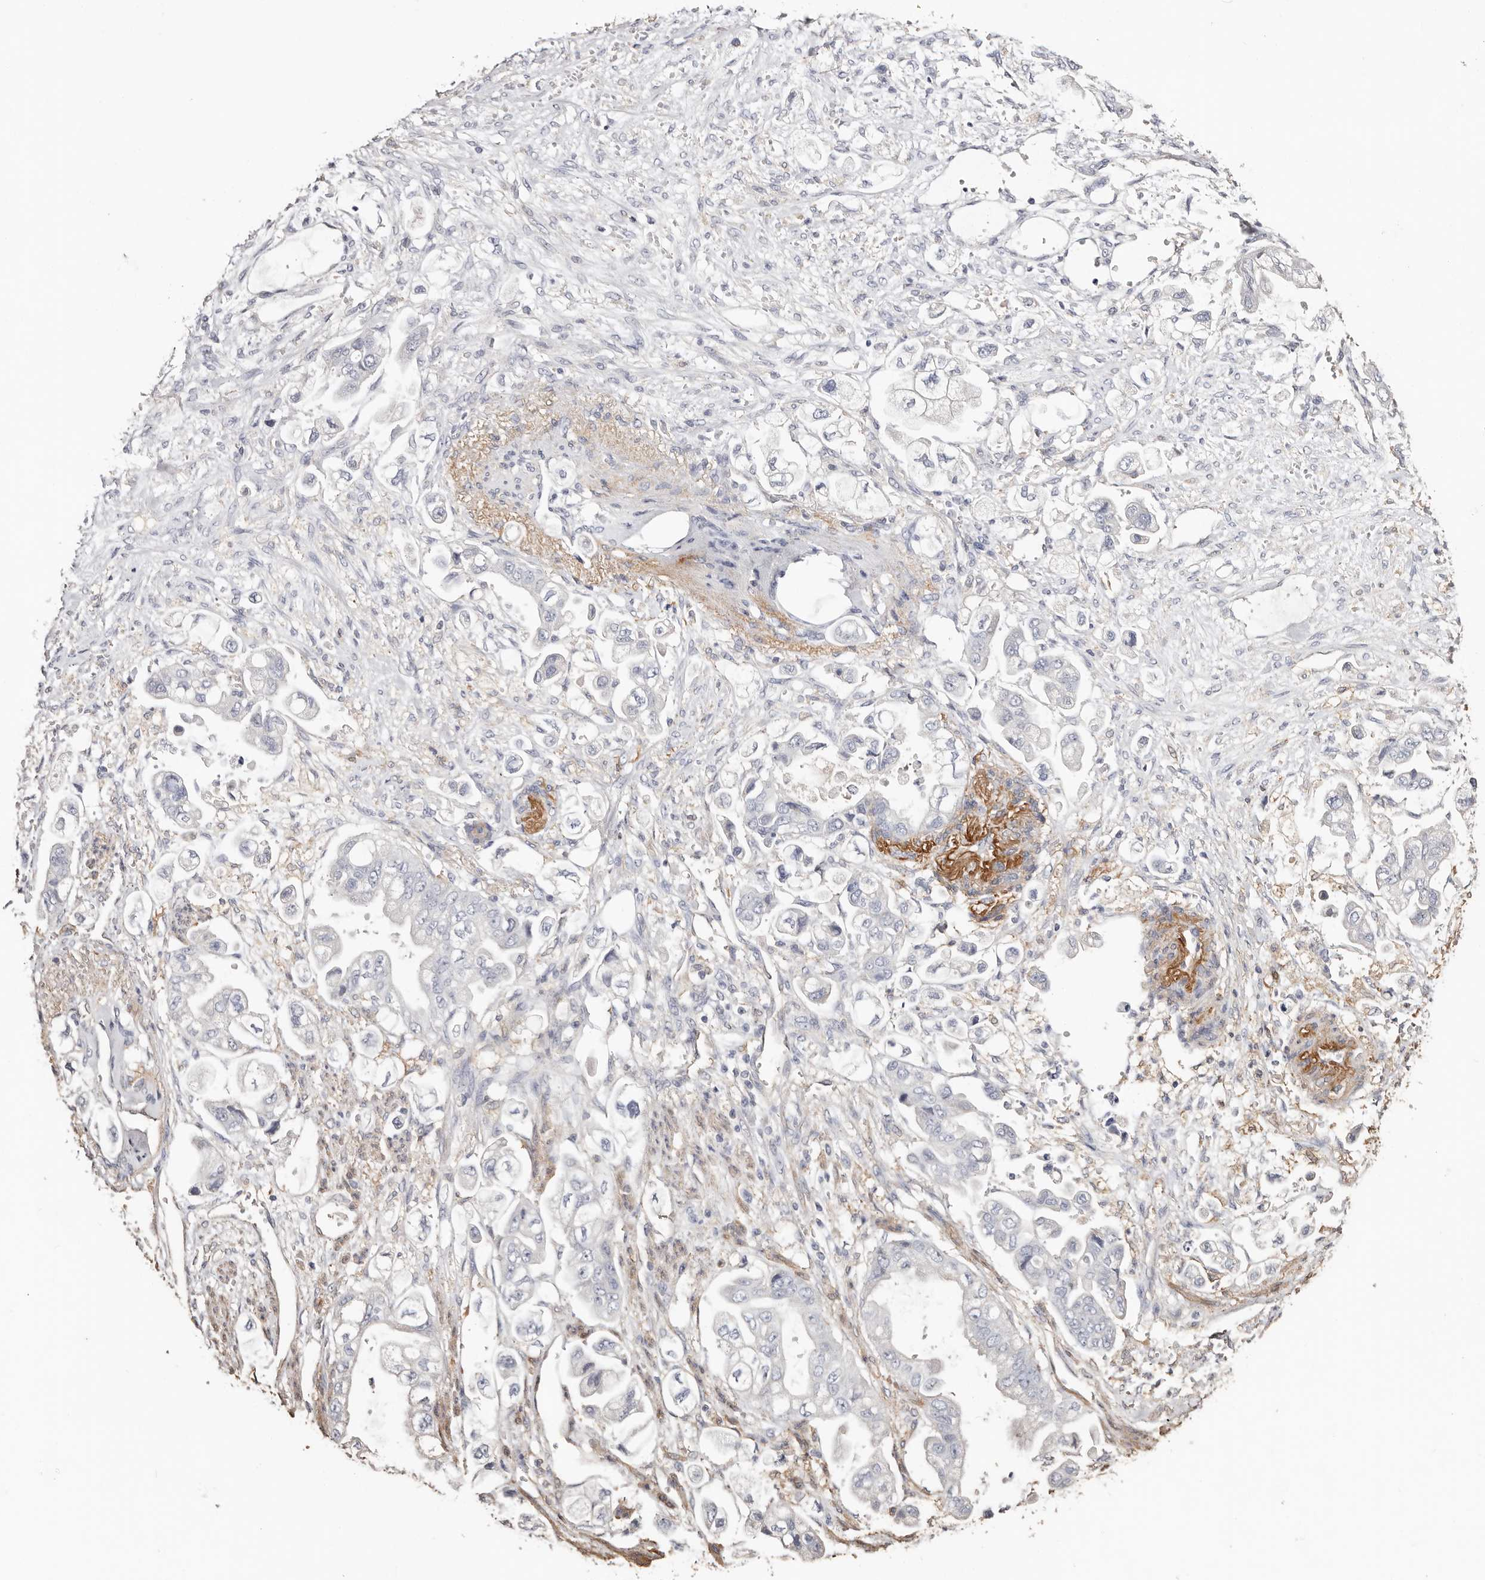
{"staining": {"intensity": "negative", "quantity": "none", "location": "none"}, "tissue": "stomach cancer", "cell_type": "Tumor cells", "image_type": "cancer", "snomed": [{"axis": "morphology", "description": "Adenocarcinoma, NOS"}, {"axis": "topography", "description": "Stomach"}], "caption": "Immunohistochemistry (IHC) of human stomach cancer shows no expression in tumor cells. The staining is performed using DAB (3,3'-diaminobenzidine) brown chromogen with nuclei counter-stained in using hematoxylin.", "gene": "TGM2", "patient": {"sex": "male", "age": 62}}